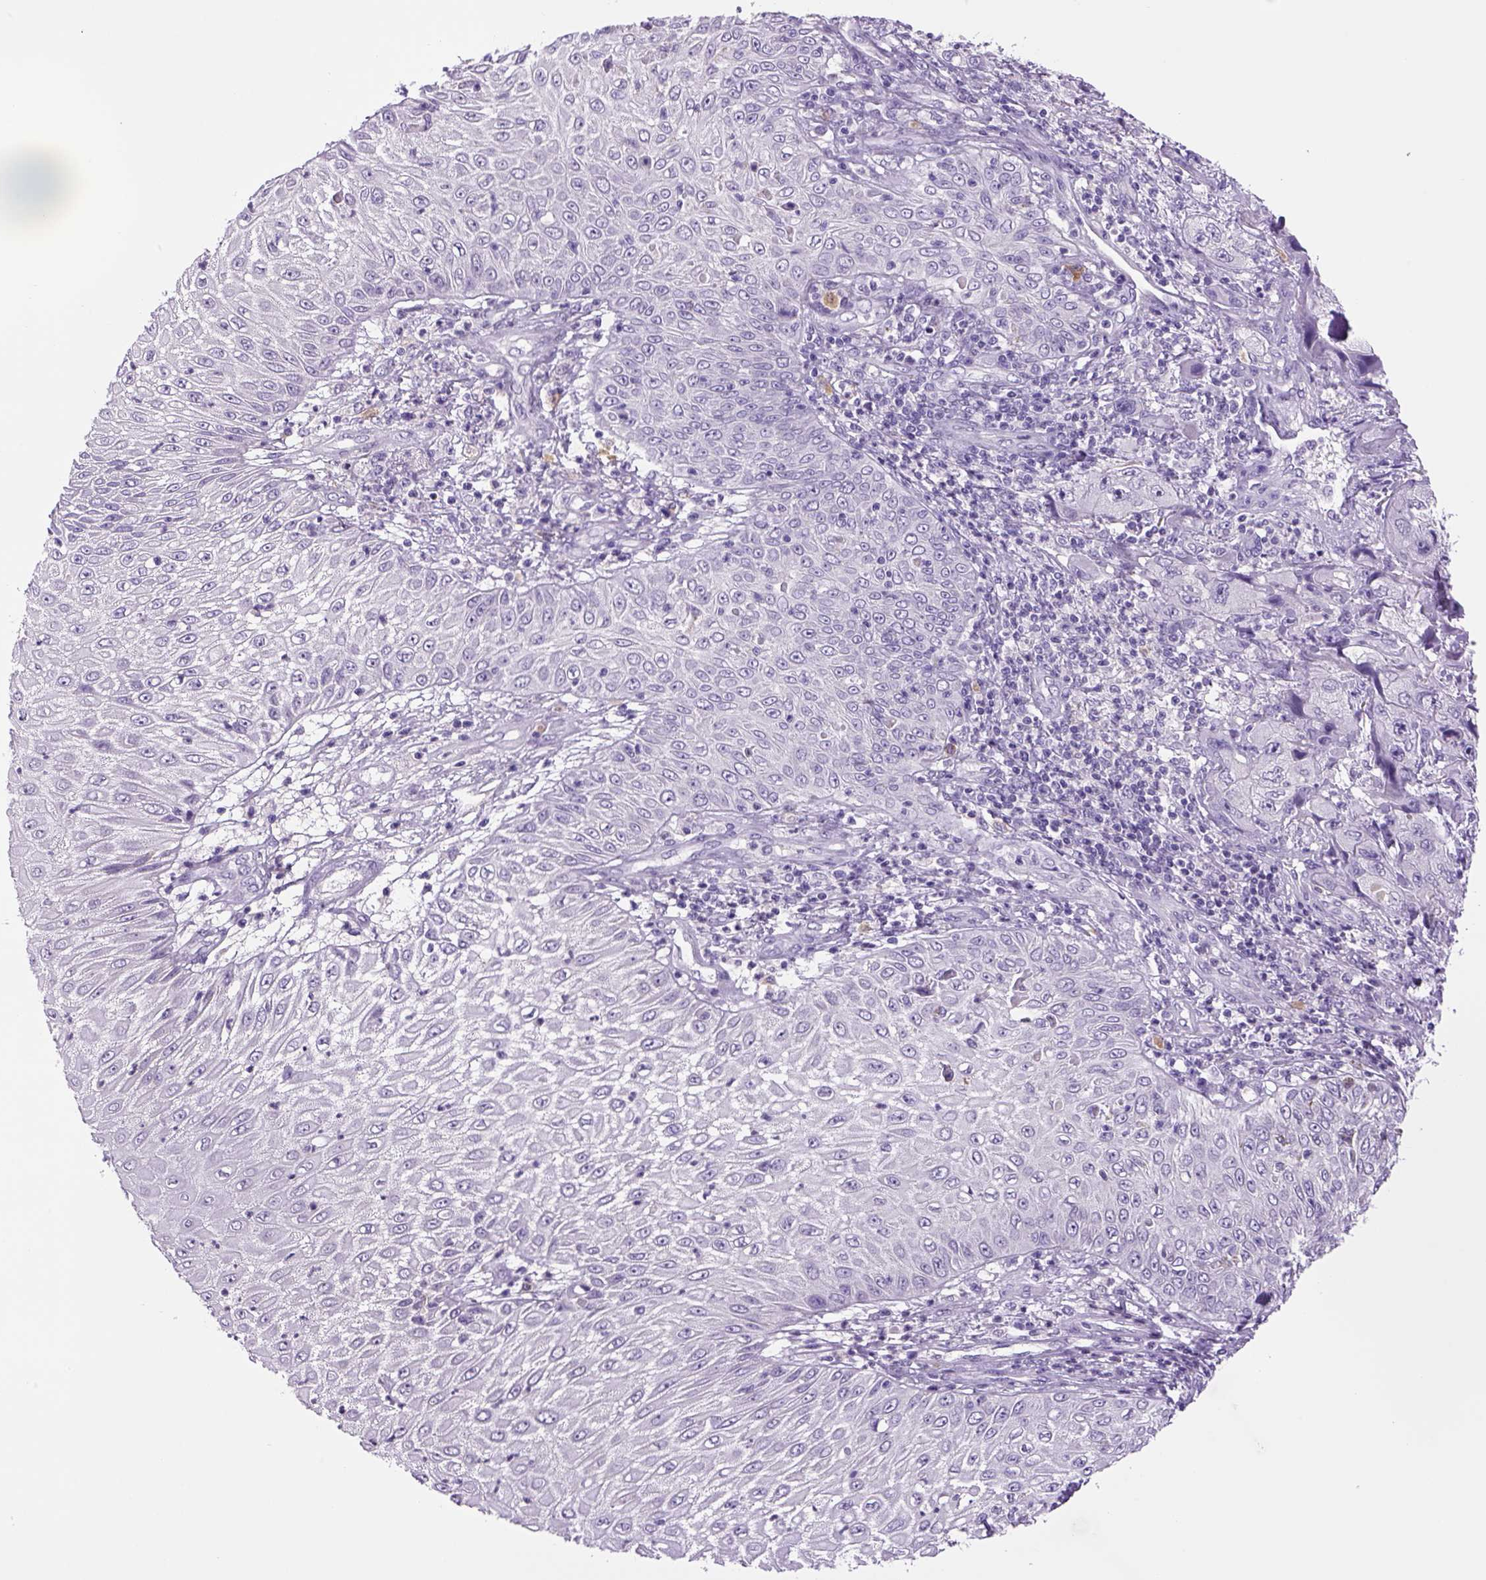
{"staining": {"intensity": "negative", "quantity": "none", "location": "none"}, "tissue": "skin cancer", "cell_type": "Tumor cells", "image_type": "cancer", "snomed": [{"axis": "morphology", "description": "Squamous cell carcinoma, NOS"}, {"axis": "topography", "description": "Skin"}, {"axis": "topography", "description": "Subcutis"}], "caption": "Immunohistochemical staining of squamous cell carcinoma (skin) reveals no significant staining in tumor cells. The staining is performed using DAB (3,3'-diaminobenzidine) brown chromogen with nuclei counter-stained in using hematoxylin.", "gene": "DBH", "patient": {"sex": "male", "age": 73}}